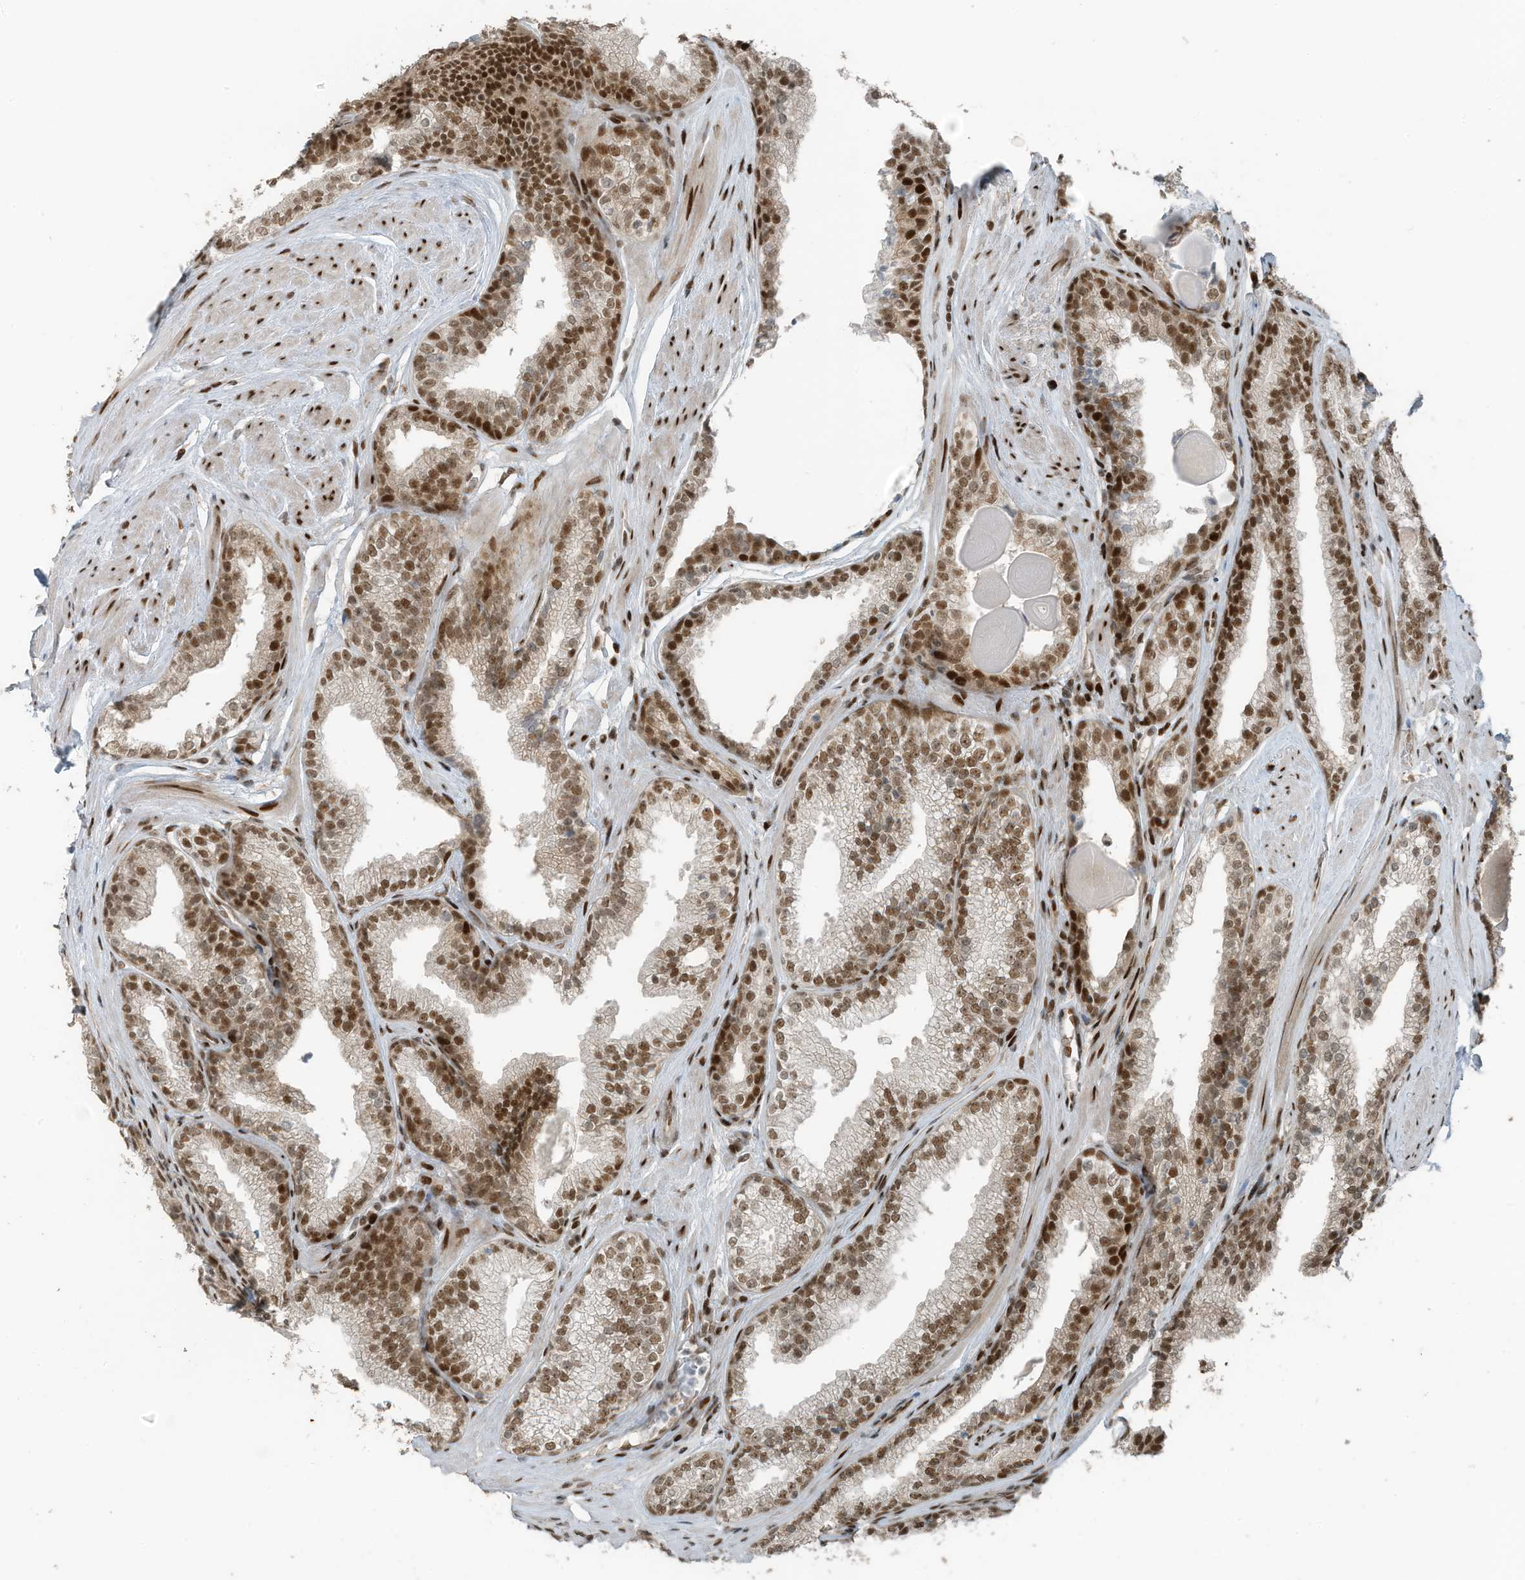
{"staining": {"intensity": "moderate", "quantity": ">75%", "location": "nuclear"}, "tissue": "prostate cancer", "cell_type": "Tumor cells", "image_type": "cancer", "snomed": [{"axis": "morphology", "description": "Adenocarcinoma, High grade"}, {"axis": "topography", "description": "Prostate"}], "caption": "This is a micrograph of immunohistochemistry (IHC) staining of prostate cancer, which shows moderate expression in the nuclear of tumor cells.", "gene": "PCNP", "patient": {"sex": "male", "age": 63}}